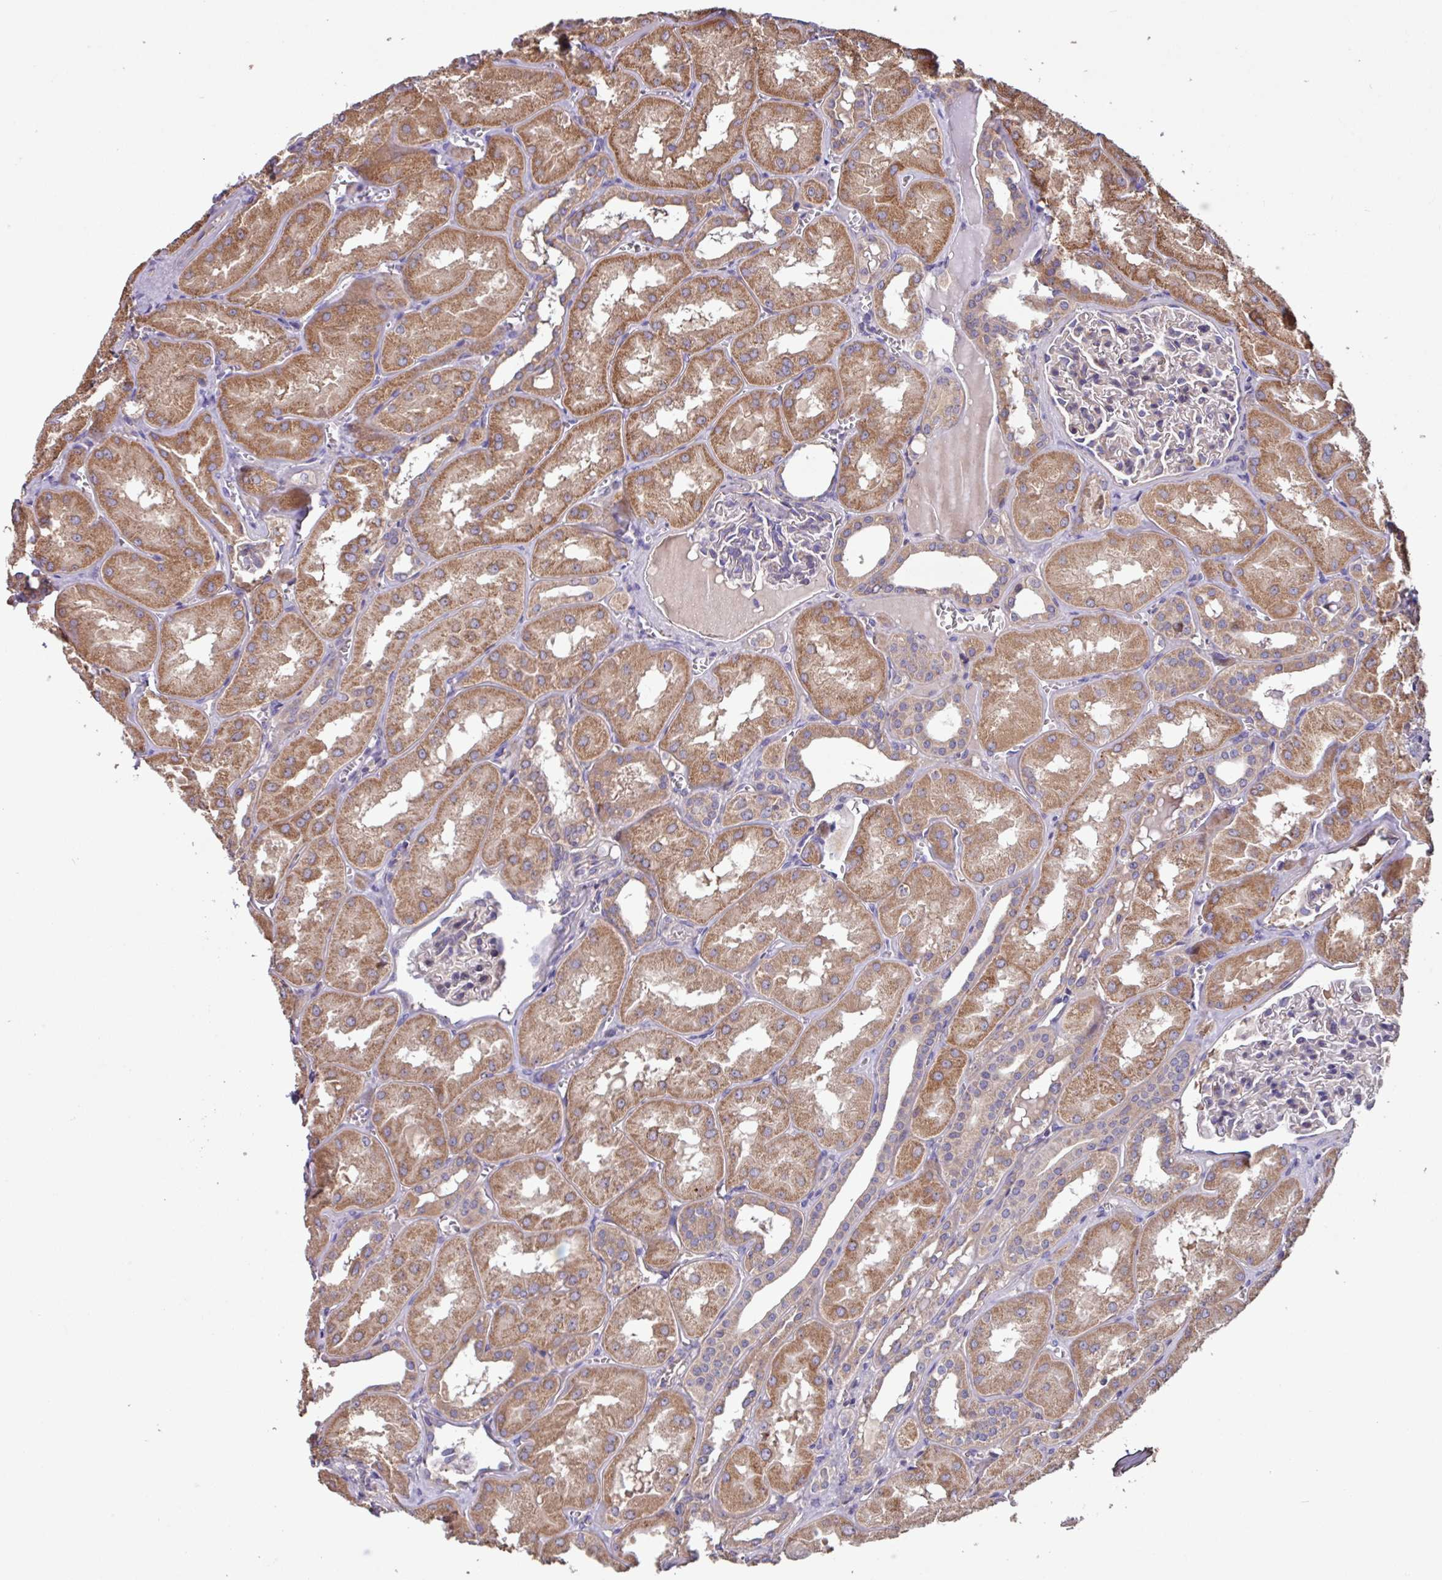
{"staining": {"intensity": "moderate", "quantity": "<25%", "location": "cytoplasmic/membranous"}, "tissue": "kidney", "cell_type": "Cells in glomeruli", "image_type": "normal", "snomed": [{"axis": "morphology", "description": "Normal tissue, NOS"}, {"axis": "topography", "description": "Kidney"}], "caption": "Benign kidney was stained to show a protein in brown. There is low levels of moderate cytoplasmic/membranous positivity in approximately <25% of cells in glomeruli. (Brightfield microscopy of DAB IHC at high magnification).", "gene": "PTPRQ", "patient": {"sex": "male", "age": 61}}